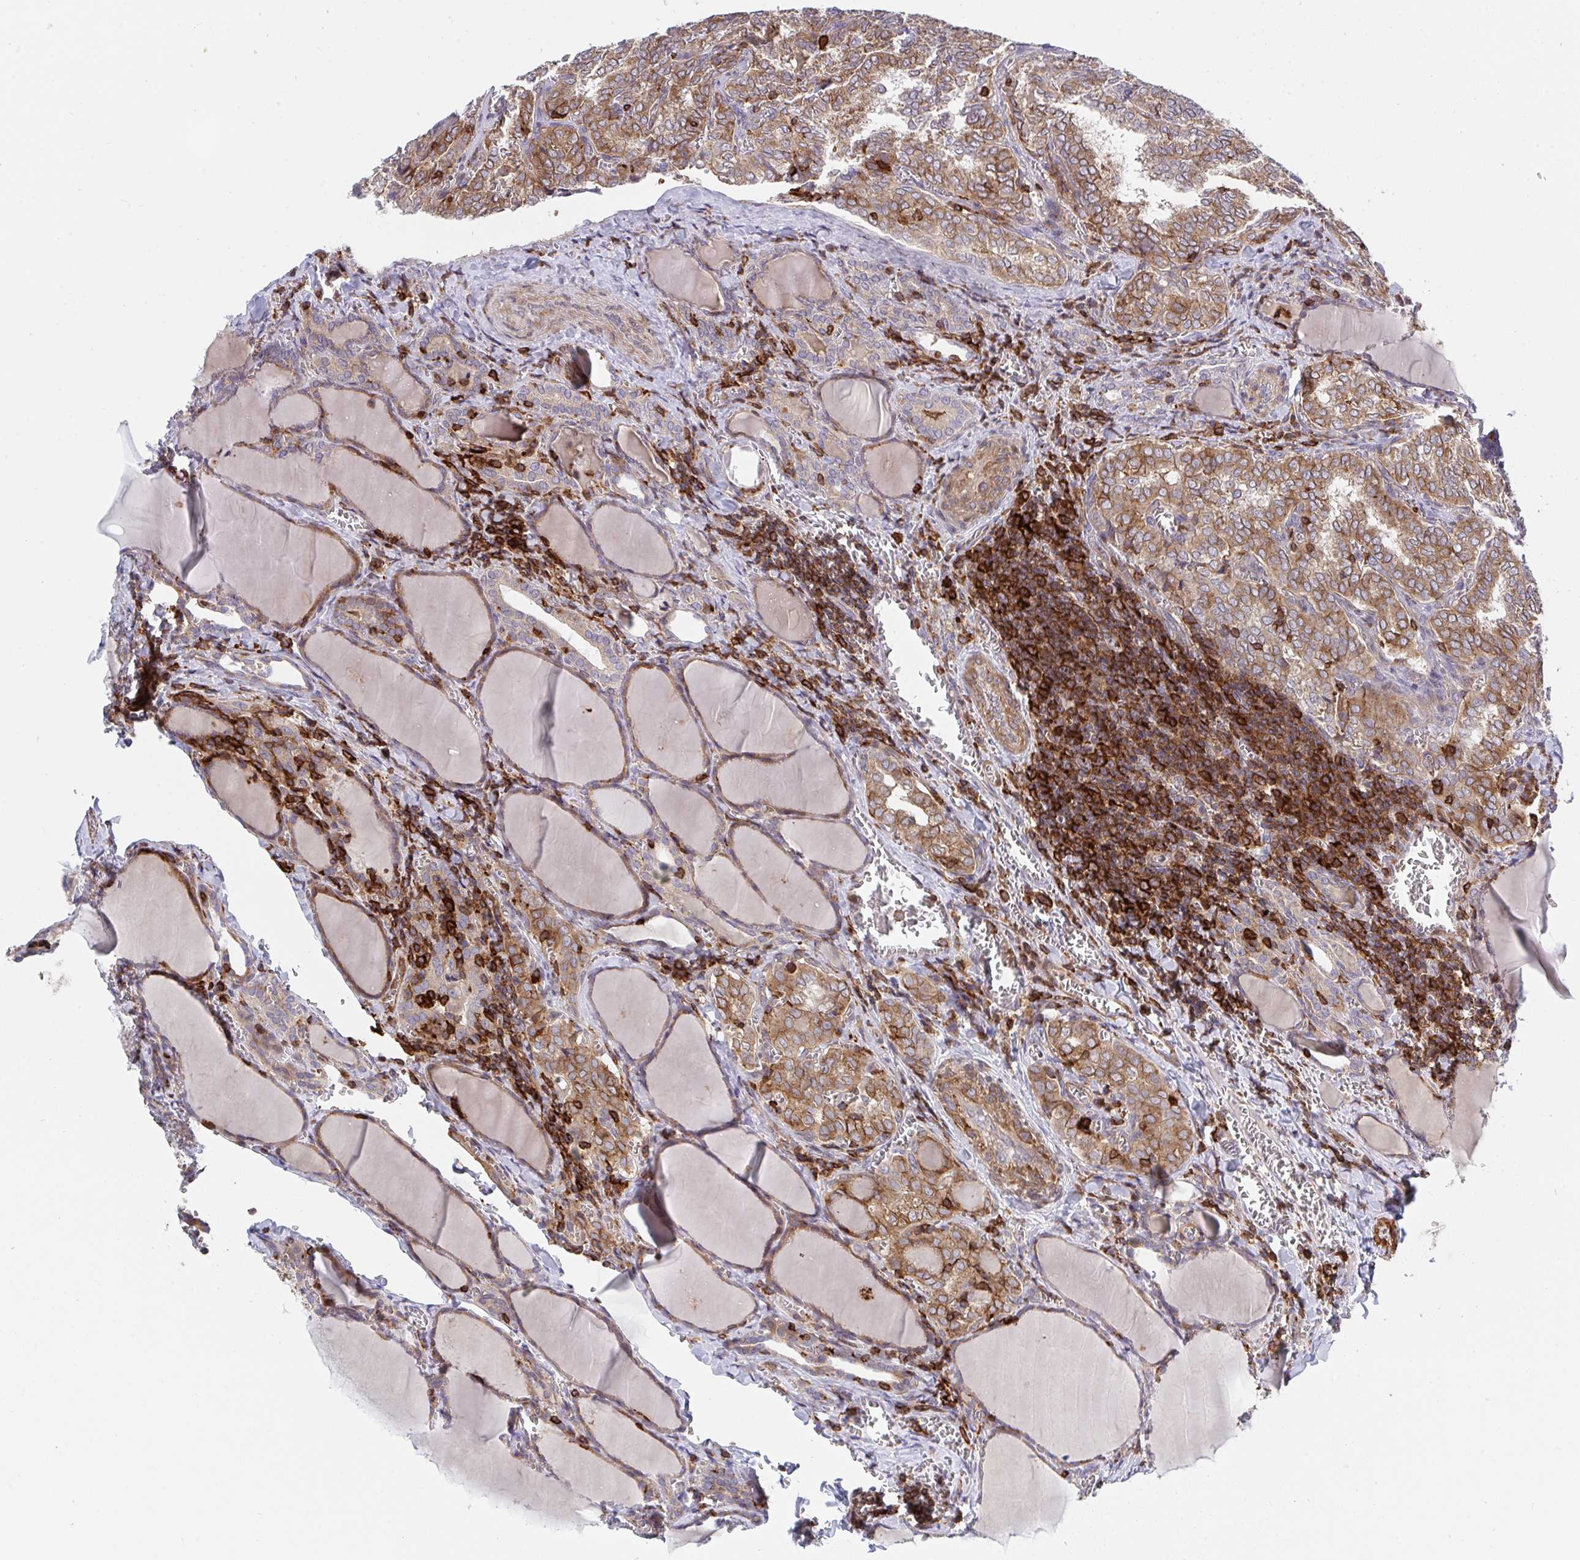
{"staining": {"intensity": "moderate", "quantity": ">75%", "location": "cytoplasmic/membranous"}, "tissue": "thyroid cancer", "cell_type": "Tumor cells", "image_type": "cancer", "snomed": [{"axis": "morphology", "description": "Papillary adenocarcinoma, NOS"}, {"axis": "topography", "description": "Thyroid gland"}], "caption": "High-power microscopy captured an immunohistochemistry photomicrograph of papillary adenocarcinoma (thyroid), revealing moderate cytoplasmic/membranous expression in about >75% of tumor cells. The protein of interest is shown in brown color, while the nuclei are stained blue.", "gene": "FRMD3", "patient": {"sex": "female", "age": 30}}